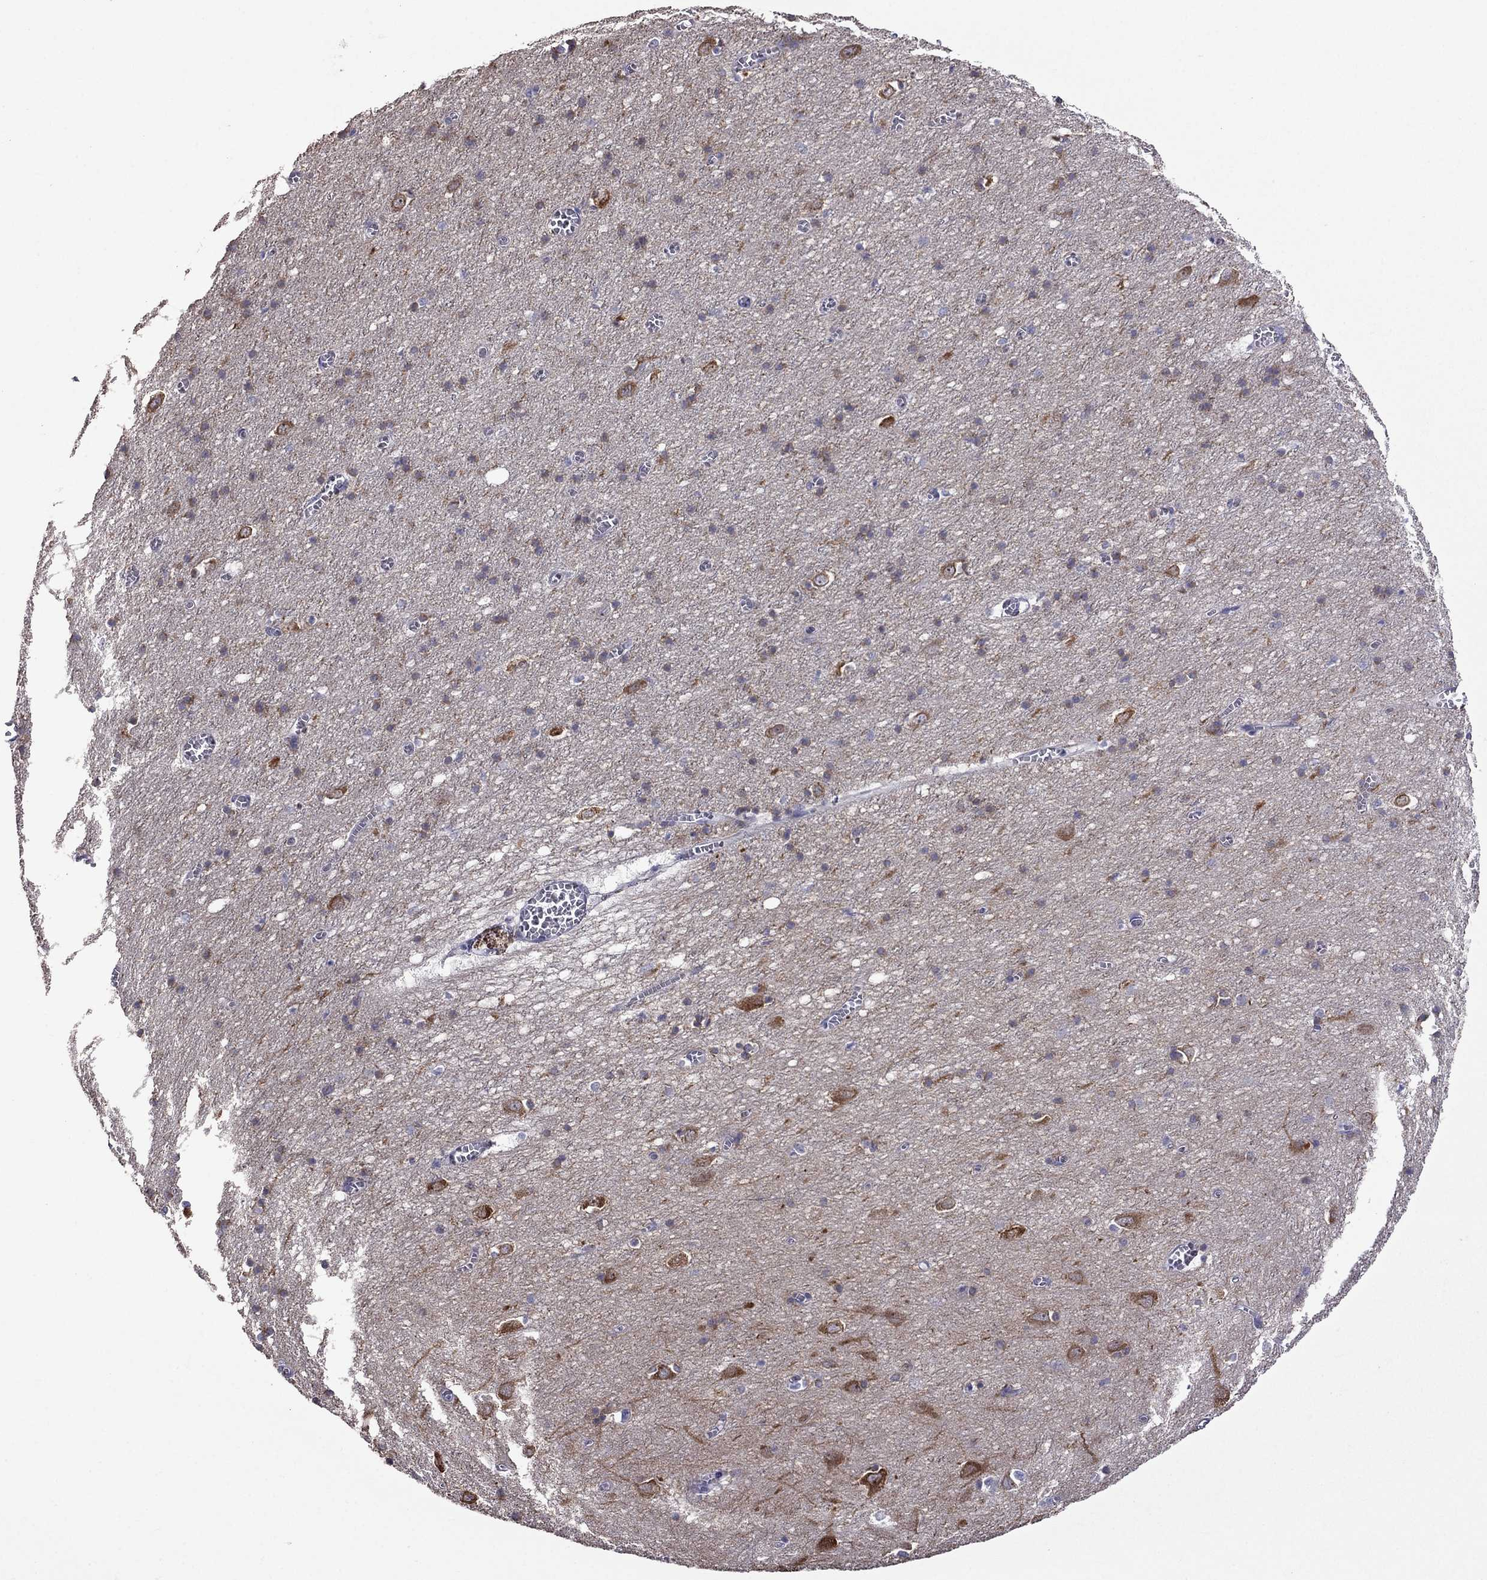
{"staining": {"intensity": "negative", "quantity": "none", "location": "none"}, "tissue": "cerebral cortex", "cell_type": "Endothelial cells", "image_type": "normal", "snomed": [{"axis": "morphology", "description": "Normal tissue, NOS"}, {"axis": "topography", "description": "Cerebral cortex"}], "caption": "A histopathology image of cerebral cortex stained for a protein shows no brown staining in endothelial cells.", "gene": "AK5", "patient": {"sex": "male", "age": 70}}